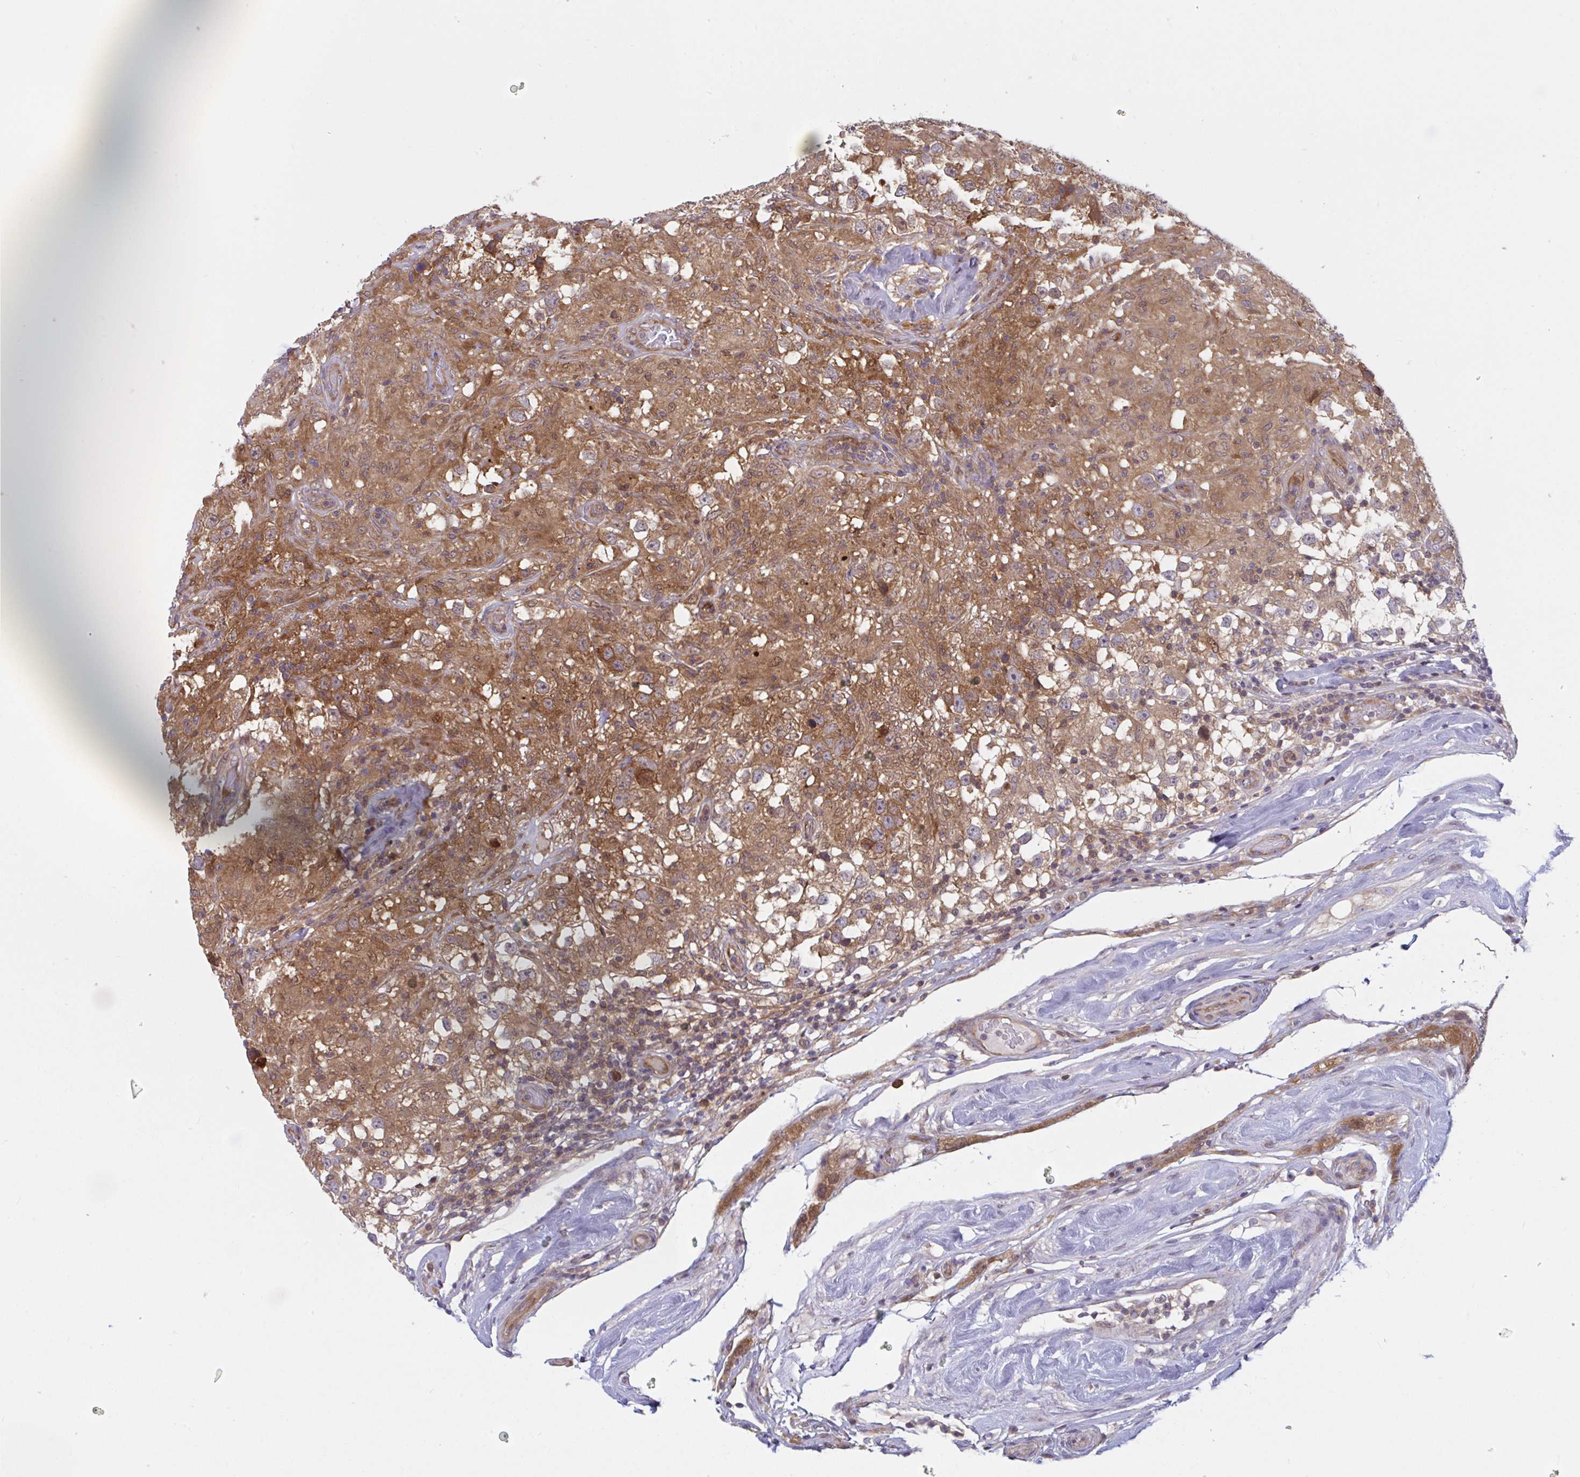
{"staining": {"intensity": "moderate", "quantity": ">75%", "location": "cytoplasmic/membranous"}, "tissue": "testis cancer", "cell_type": "Tumor cells", "image_type": "cancer", "snomed": [{"axis": "morphology", "description": "Seminoma, NOS"}, {"axis": "topography", "description": "Testis"}], "caption": "Immunohistochemical staining of testis cancer shows medium levels of moderate cytoplasmic/membranous protein positivity in about >75% of tumor cells.", "gene": "LMNTD2", "patient": {"sex": "male", "age": 46}}